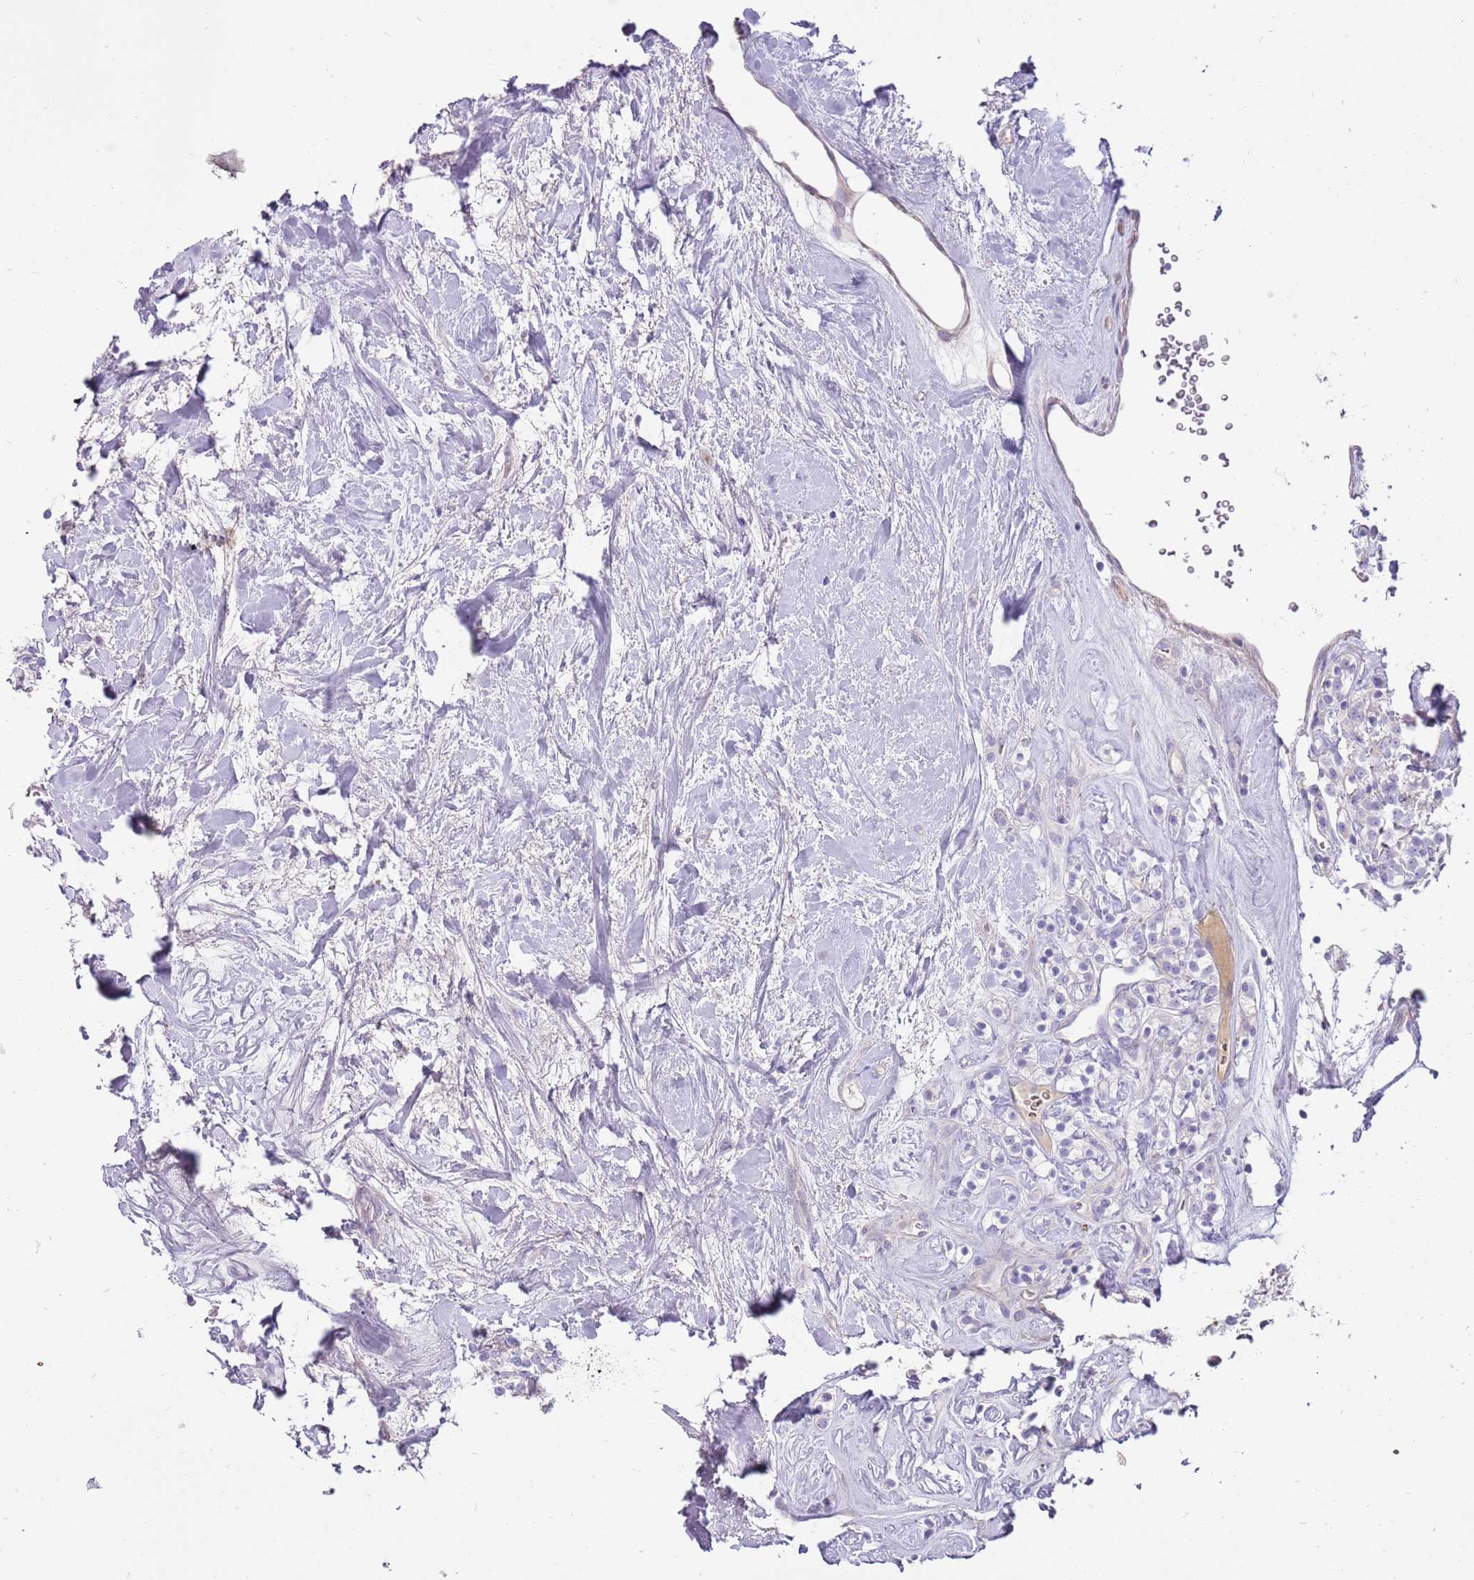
{"staining": {"intensity": "negative", "quantity": "none", "location": "none"}, "tissue": "renal cancer", "cell_type": "Tumor cells", "image_type": "cancer", "snomed": [{"axis": "morphology", "description": "Adenocarcinoma, NOS"}, {"axis": "topography", "description": "Kidney"}], "caption": "Immunohistochemical staining of human renal cancer (adenocarcinoma) displays no significant expression in tumor cells.", "gene": "MCUB", "patient": {"sex": "male", "age": 77}}